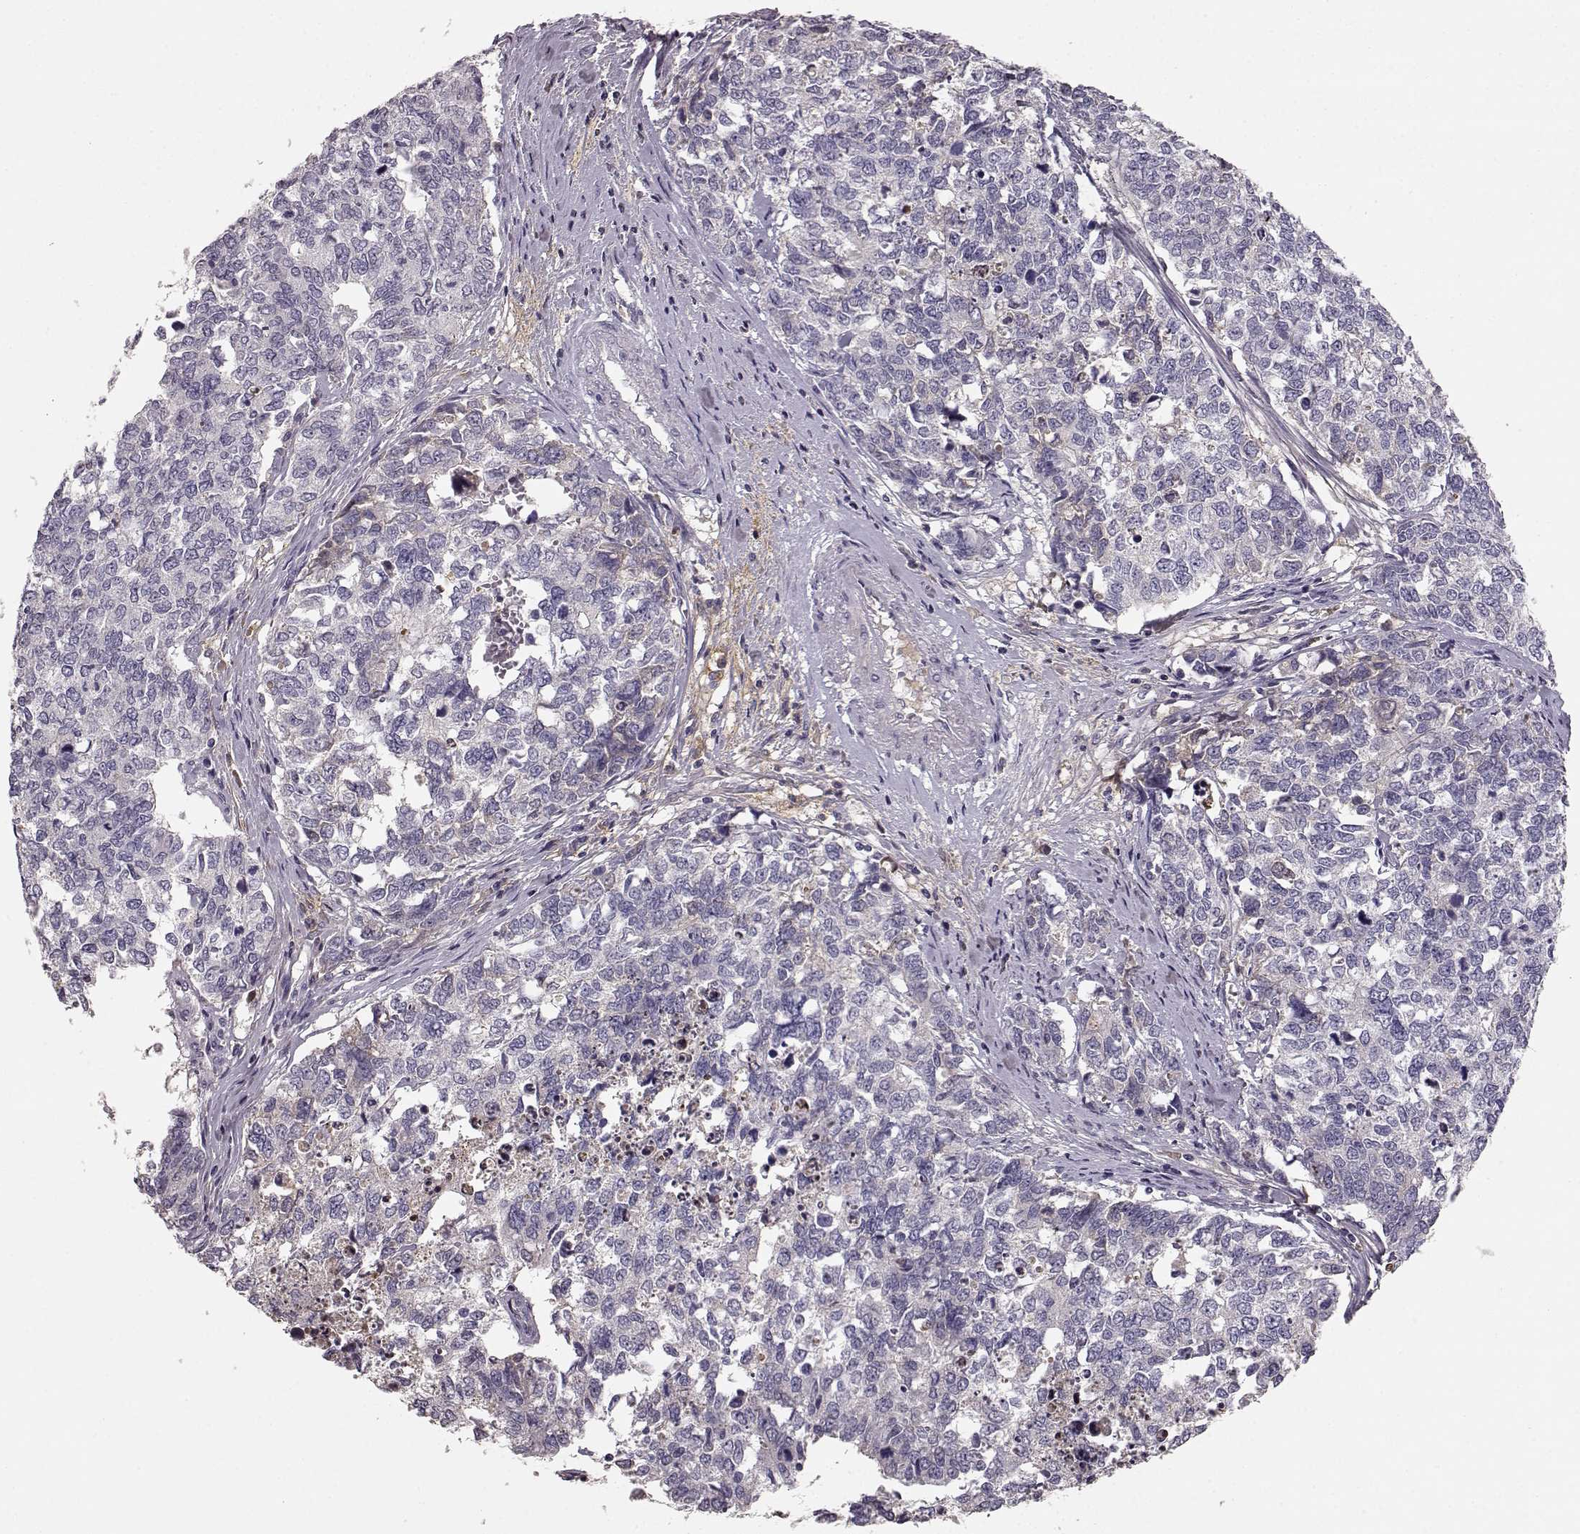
{"staining": {"intensity": "negative", "quantity": "none", "location": "none"}, "tissue": "cervical cancer", "cell_type": "Tumor cells", "image_type": "cancer", "snomed": [{"axis": "morphology", "description": "Squamous cell carcinoma, NOS"}, {"axis": "topography", "description": "Cervix"}], "caption": "Tumor cells are negative for protein expression in human cervical cancer (squamous cell carcinoma).", "gene": "YJEFN3", "patient": {"sex": "female", "age": 63}}